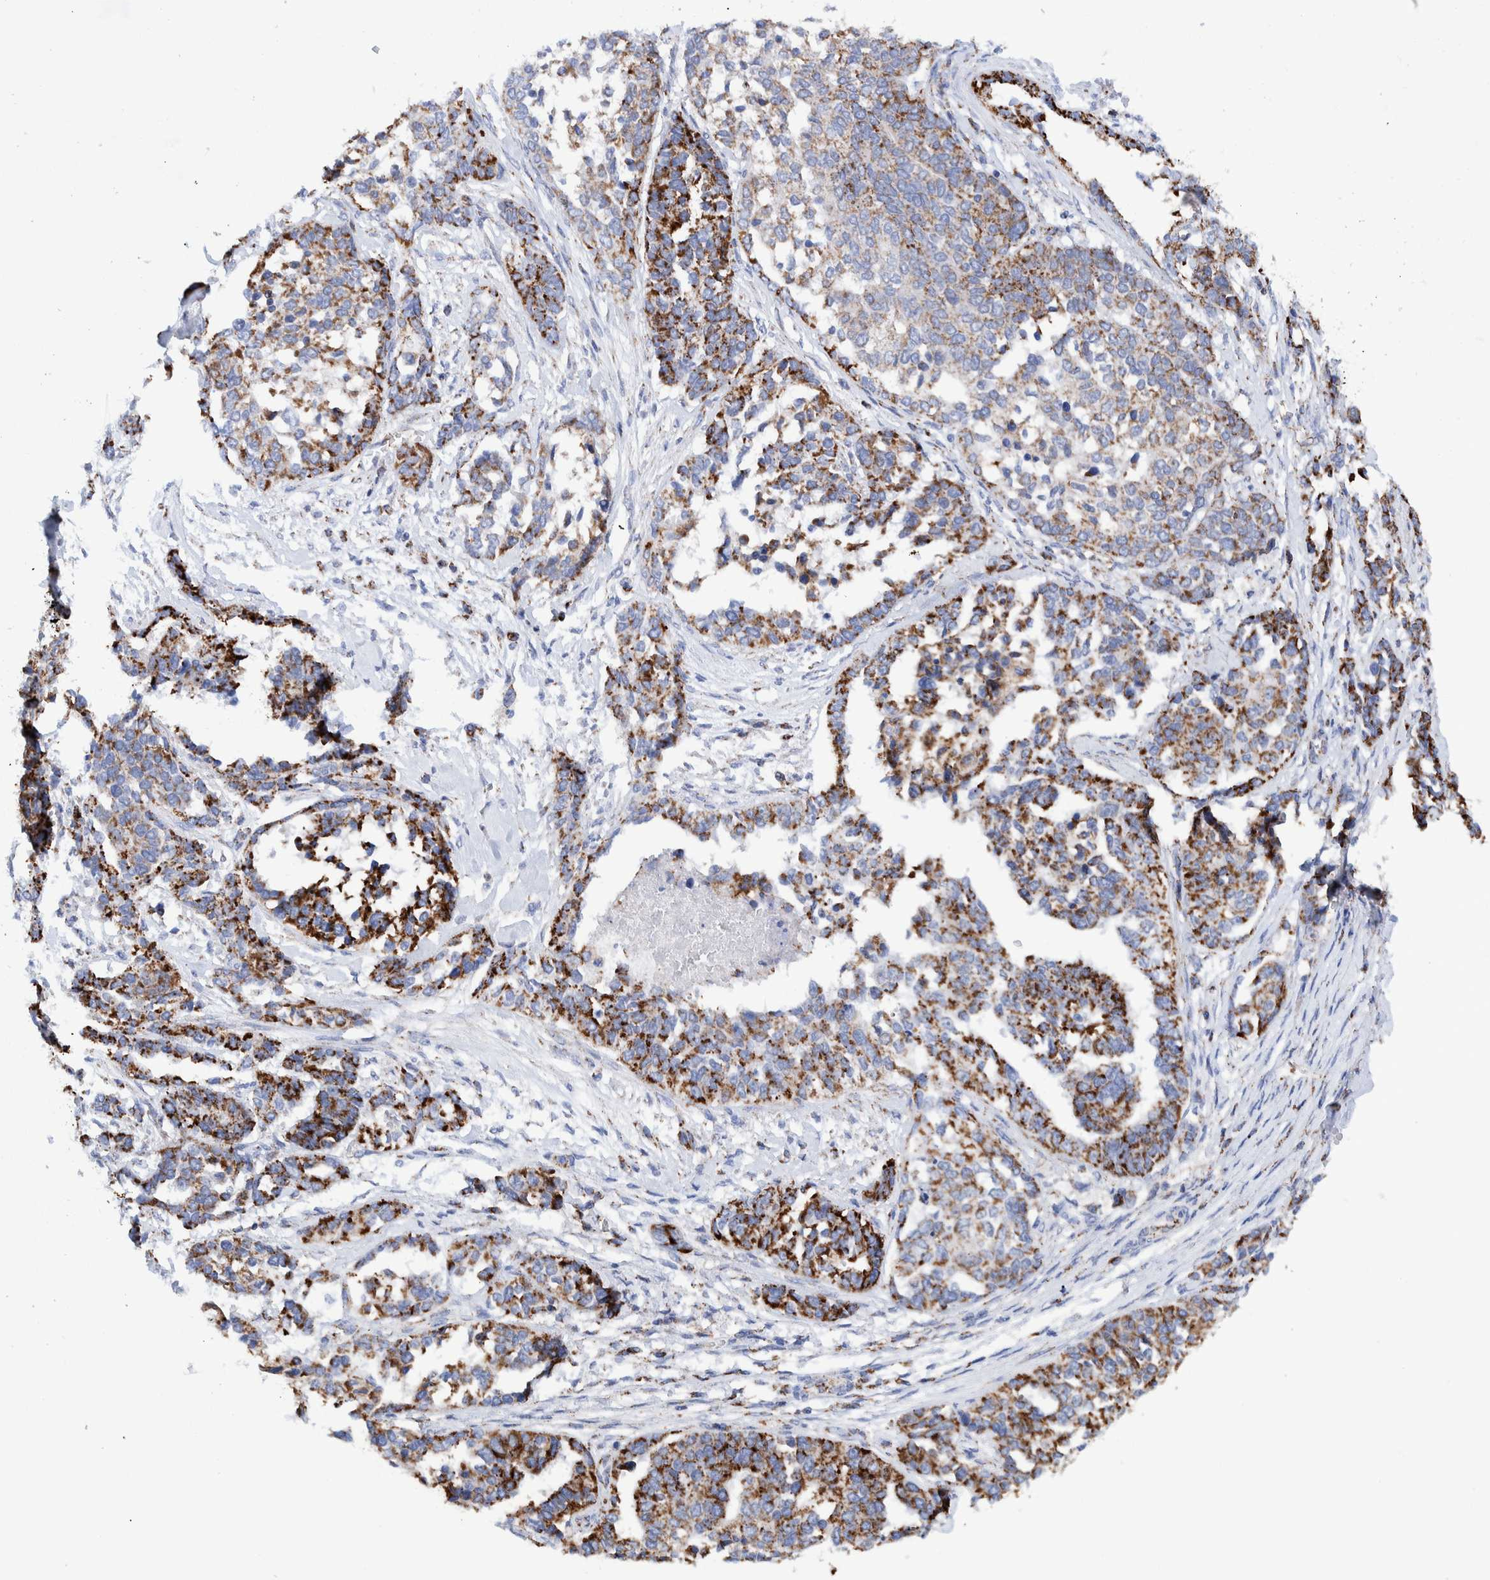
{"staining": {"intensity": "moderate", "quantity": ">75%", "location": "cytoplasmic/membranous"}, "tissue": "ovarian cancer", "cell_type": "Tumor cells", "image_type": "cancer", "snomed": [{"axis": "morphology", "description": "Cystadenocarcinoma, serous, NOS"}, {"axis": "topography", "description": "Ovary"}], "caption": "This image shows ovarian cancer (serous cystadenocarcinoma) stained with immunohistochemistry to label a protein in brown. The cytoplasmic/membranous of tumor cells show moderate positivity for the protein. Nuclei are counter-stained blue.", "gene": "DECR1", "patient": {"sex": "female", "age": 44}}